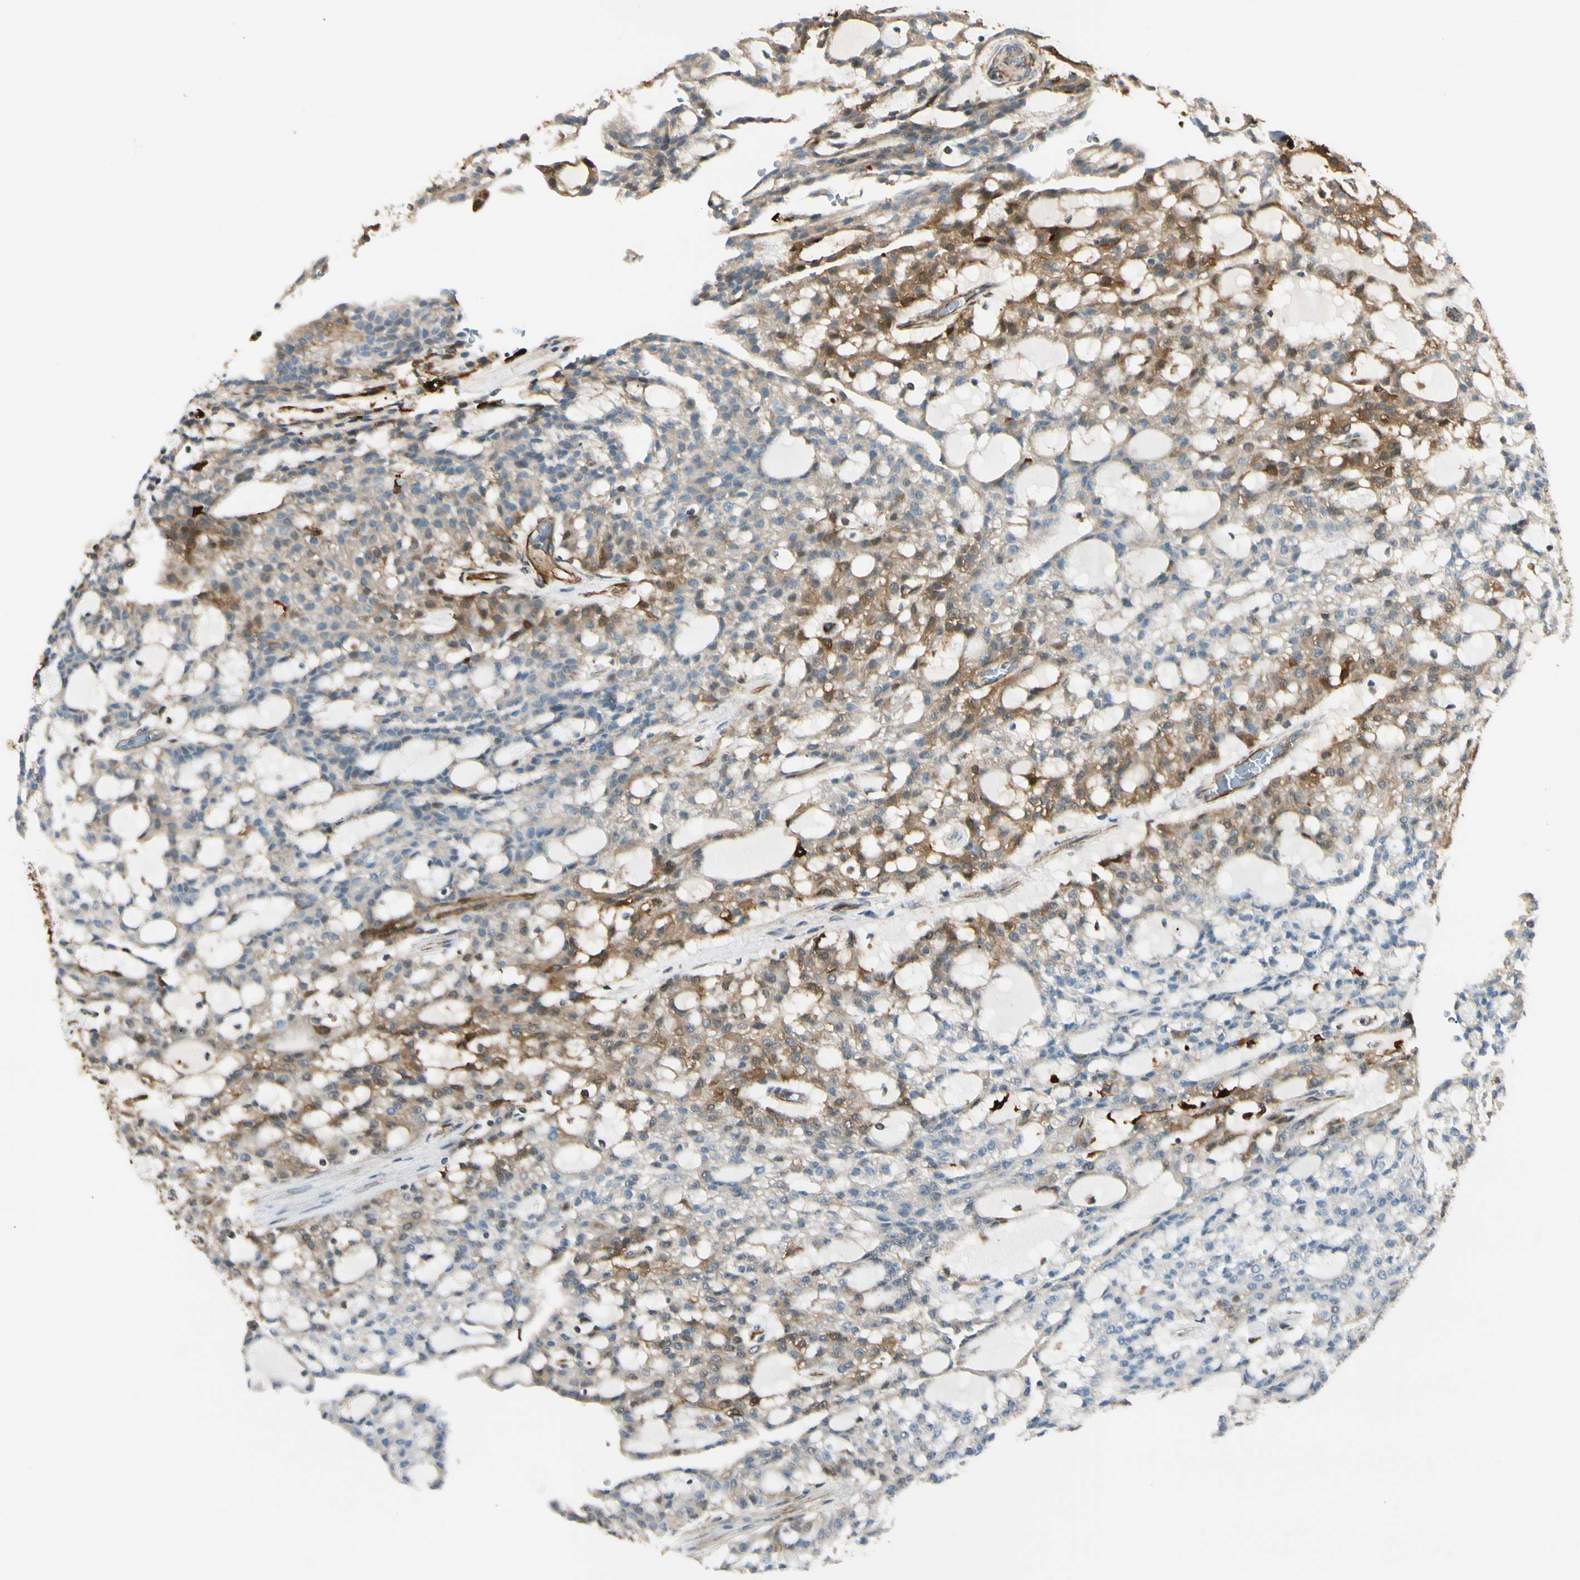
{"staining": {"intensity": "strong", "quantity": "<25%", "location": "cytoplasmic/membranous"}, "tissue": "renal cancer", "cell_type": "Tumor cells", "image_type": "cancer", "snomed": [{"axis": "morphology", "description": "Adenocarcinoma, NOS"}, {"axis": "topography", "description": "Kidney"}], "caption": "Immunohistochemical staining of human renal cancer exhibits strong cytoplasmic/membranous protein staining in about <25% of tumor cells.", "gene": "FTH1", "patient": {"sex": "male", "age": 63}}